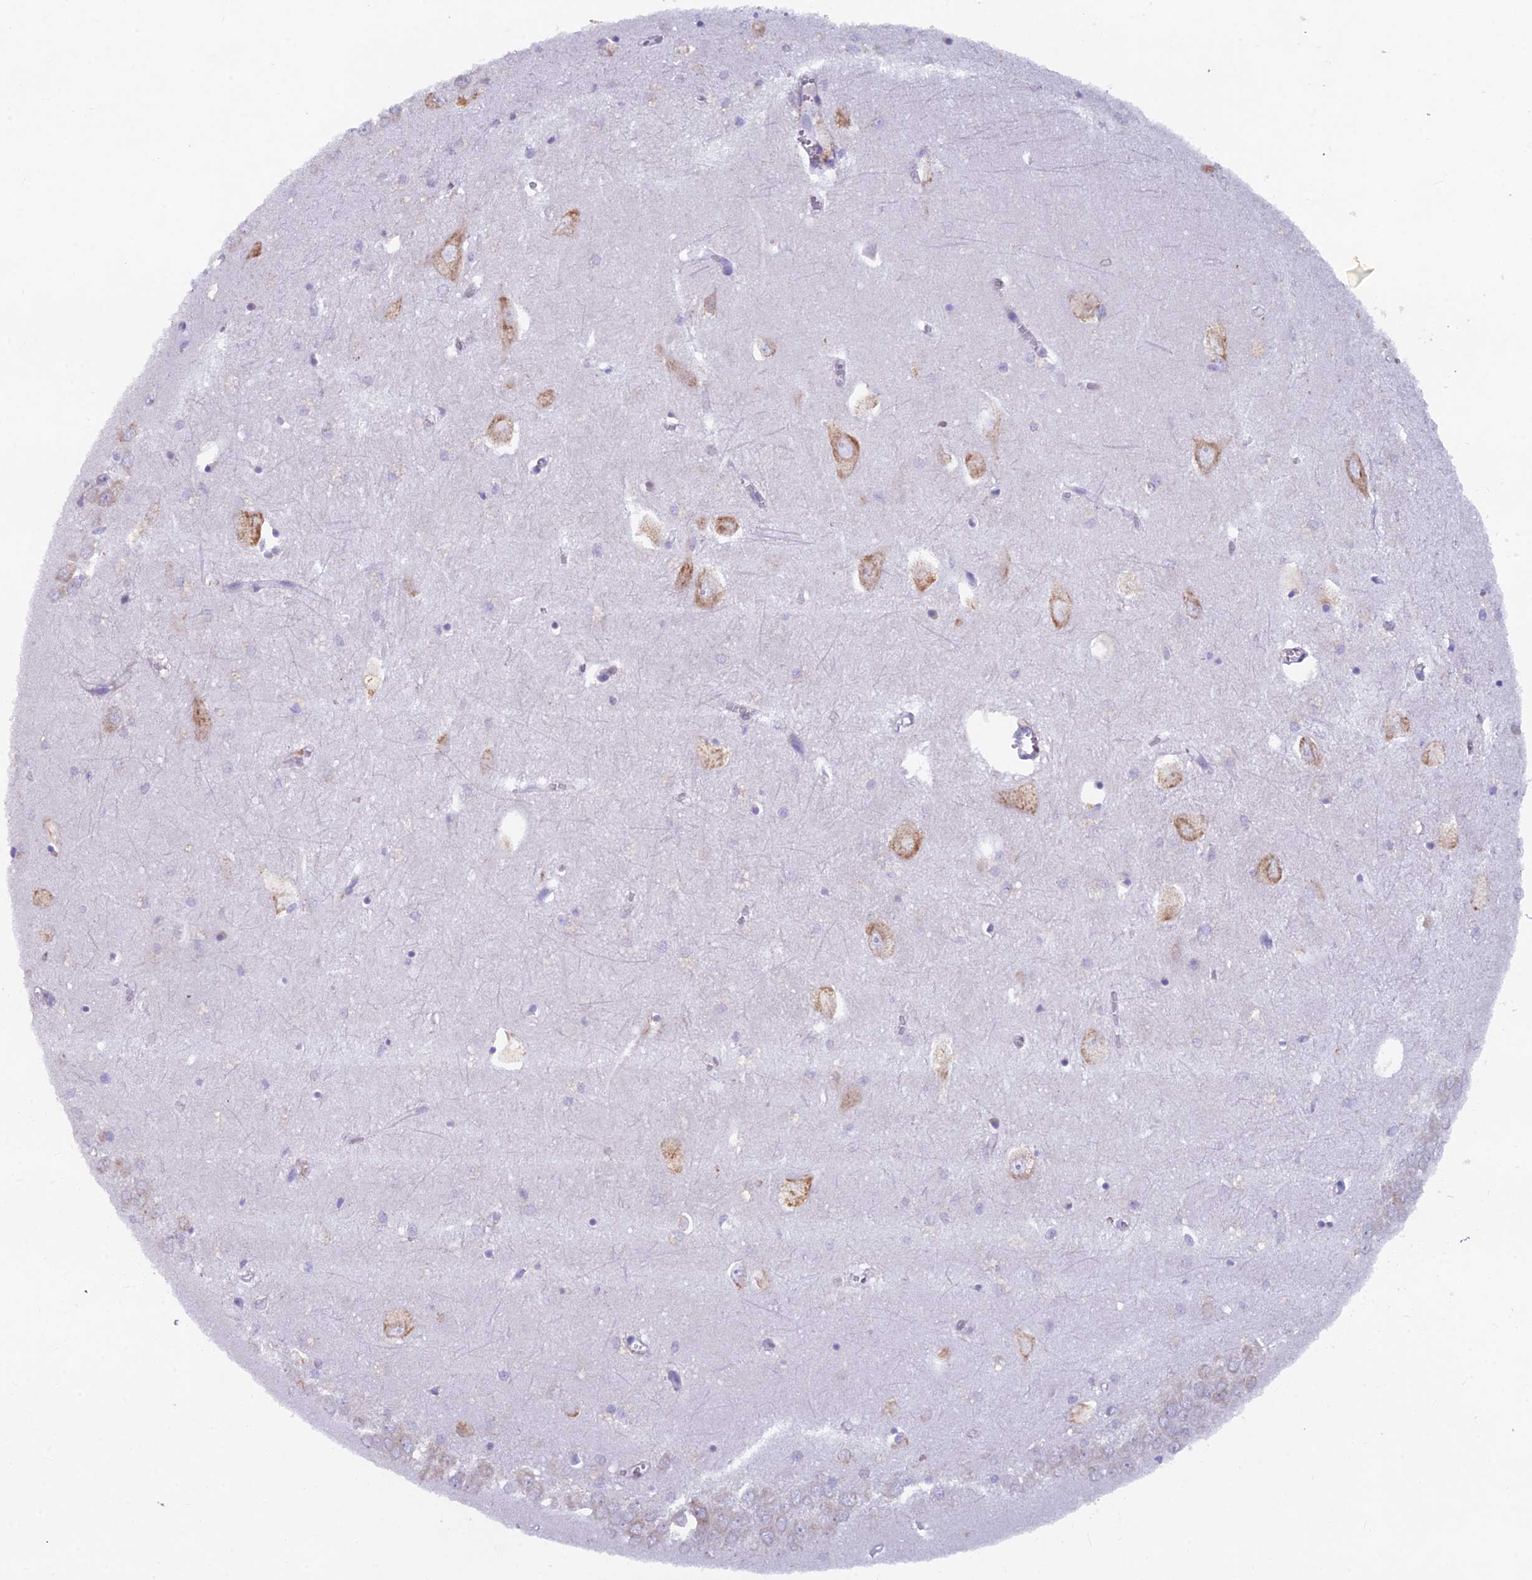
{"staining": {"intensity": "negative", "quantity": "none", "location": "none"}, "tissue": "hippocampus", "cell_type": "Glial cells", "image_type": "normal", "snomed": [{"axis": "morphology", "description": "Normal tissue, NOS"}, {"axis": "topography", "description": "Hippocampus"}], "caption": "This is an IHC histopathology image of unremarkable hippocampus. There is no staining in glial cells.", "gene": "ABI3BP", "patient": {"sex": "female", "age": 64}}